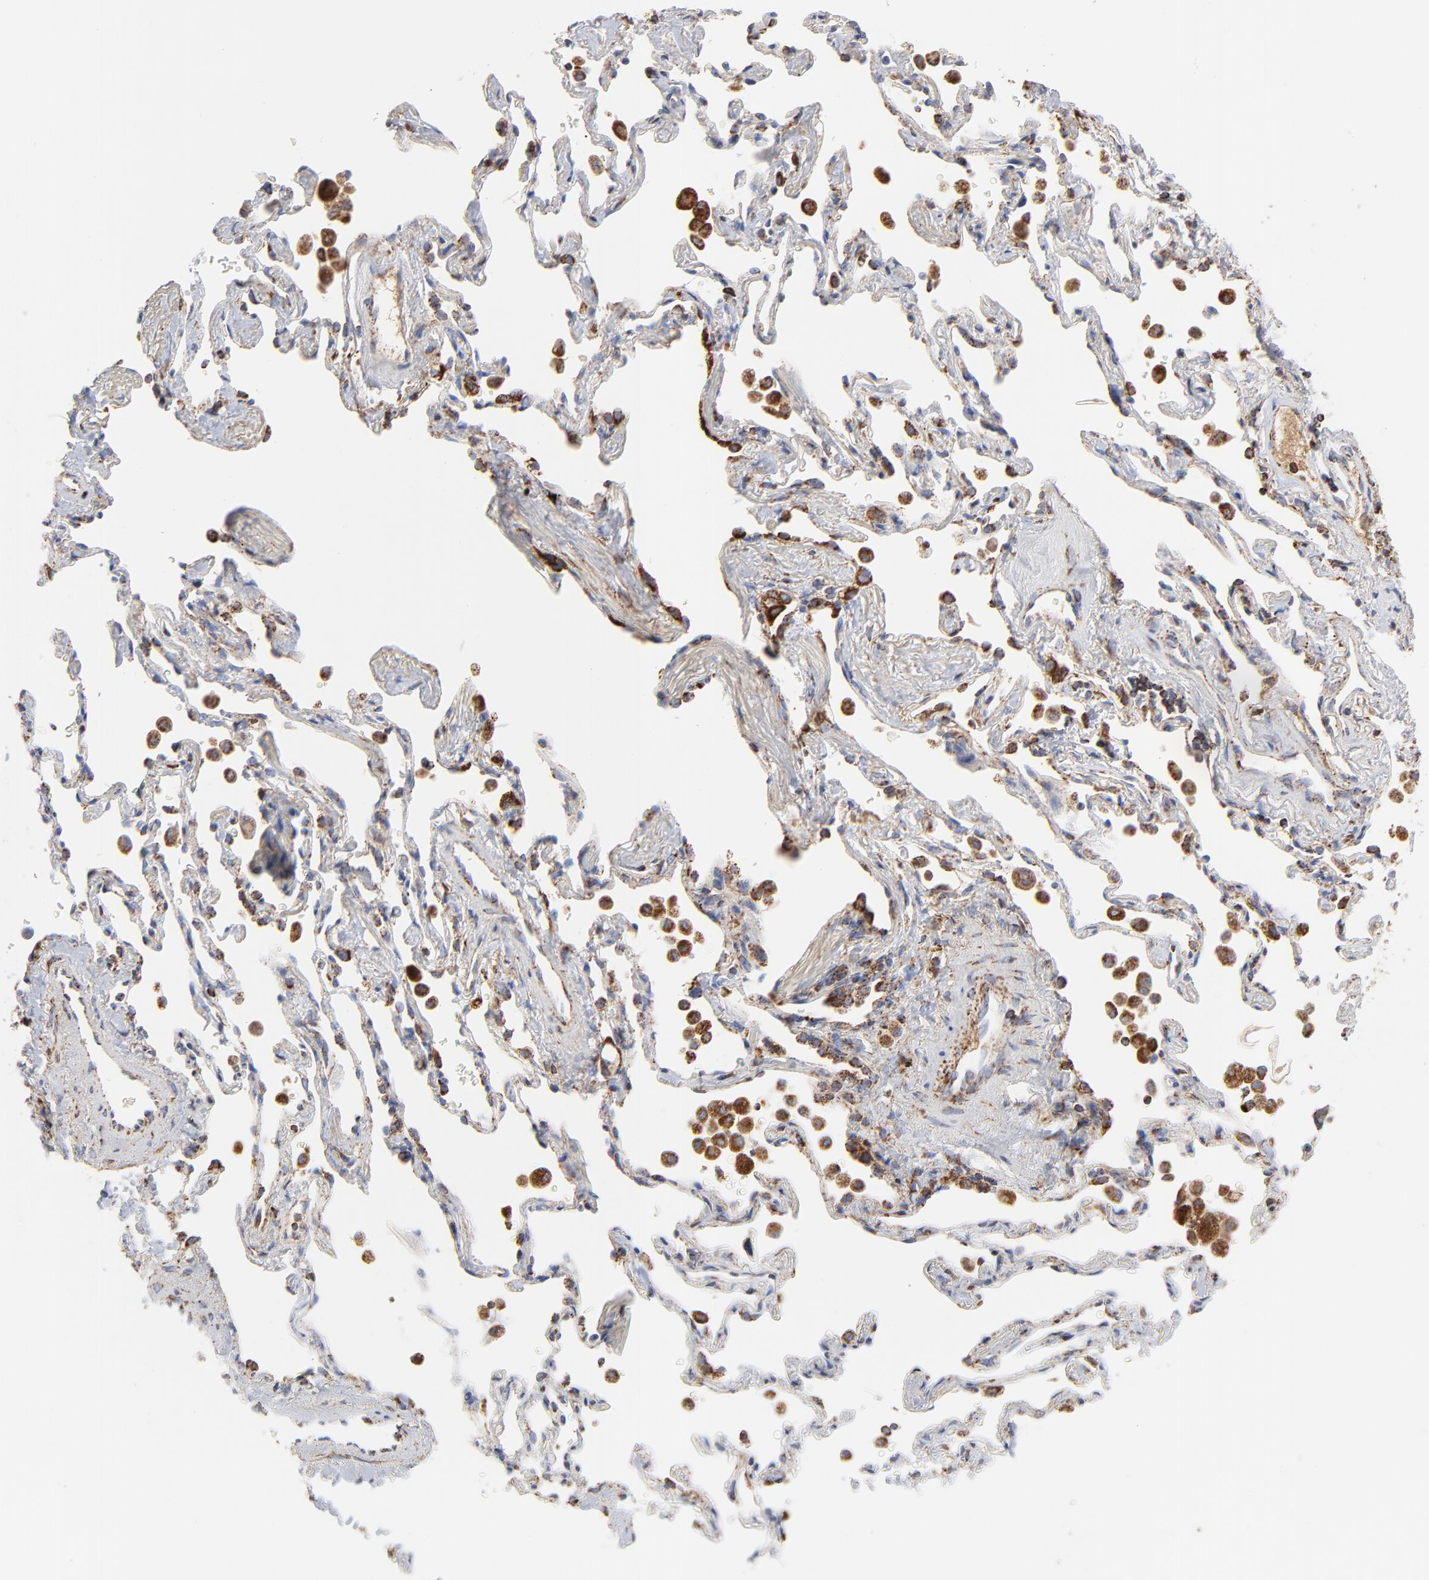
{"staining": {"intensity": "strong", "quantity": "25%-75%", "location": "cytoplasmic/membranous"}, "tissue": "lung cancer", "cell_type": "Tumor cells", "image_type": "cancer", "snomed": [{"axis": "morphology", "description": "Squamous cell carcinoma, NOS"}, {"axis": "topography", "description": "Lung"}], "caption": "Lung cancer (squamous cell carcinoma) stained for a protein (brown) exhibits strong cytoplasmic/membranous positive expression in about 25%-75% of tumor cells.", "gene": "DIABLO", "patient": {"sex": "female", "age": 67}}